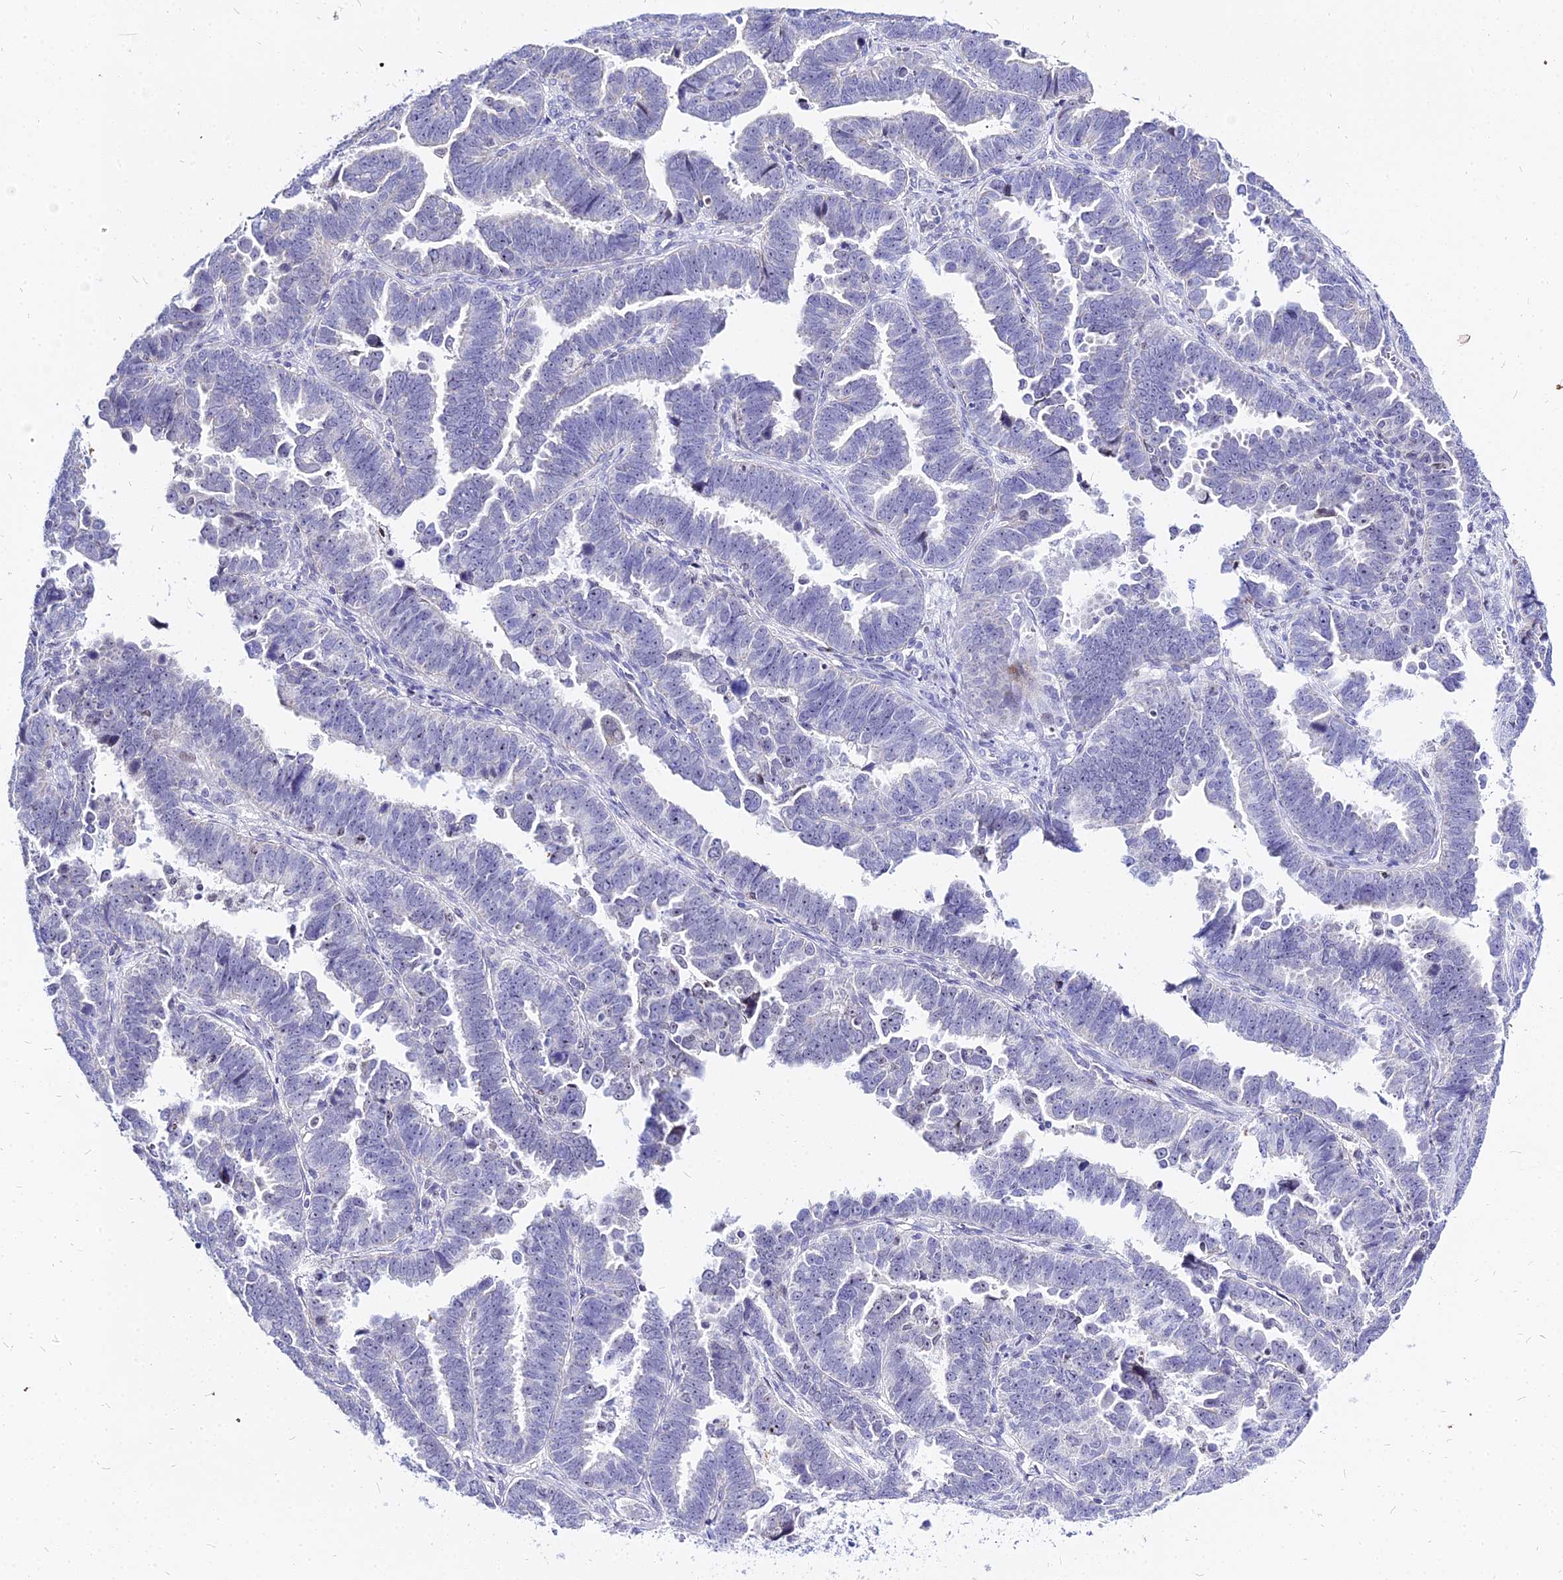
{"staining": {"intensity": "negative", "quantity": "none", "location": "none"}, "tissue": "endometrial cancer", "cell_type": "Tumor cells", "image_type": "cancer", "snomed": [{"axis": "morphology", "description": "Adenocarcinoma, NOS"}, {"axis": "topography", "description": "Endometrium"}], "caption": "Endometrial cancer was stained to show a protein in brown. There is no significant positivity in tumor cells.", "gene": "CARD18", "patient": {"sex": "female", "age": 75}}